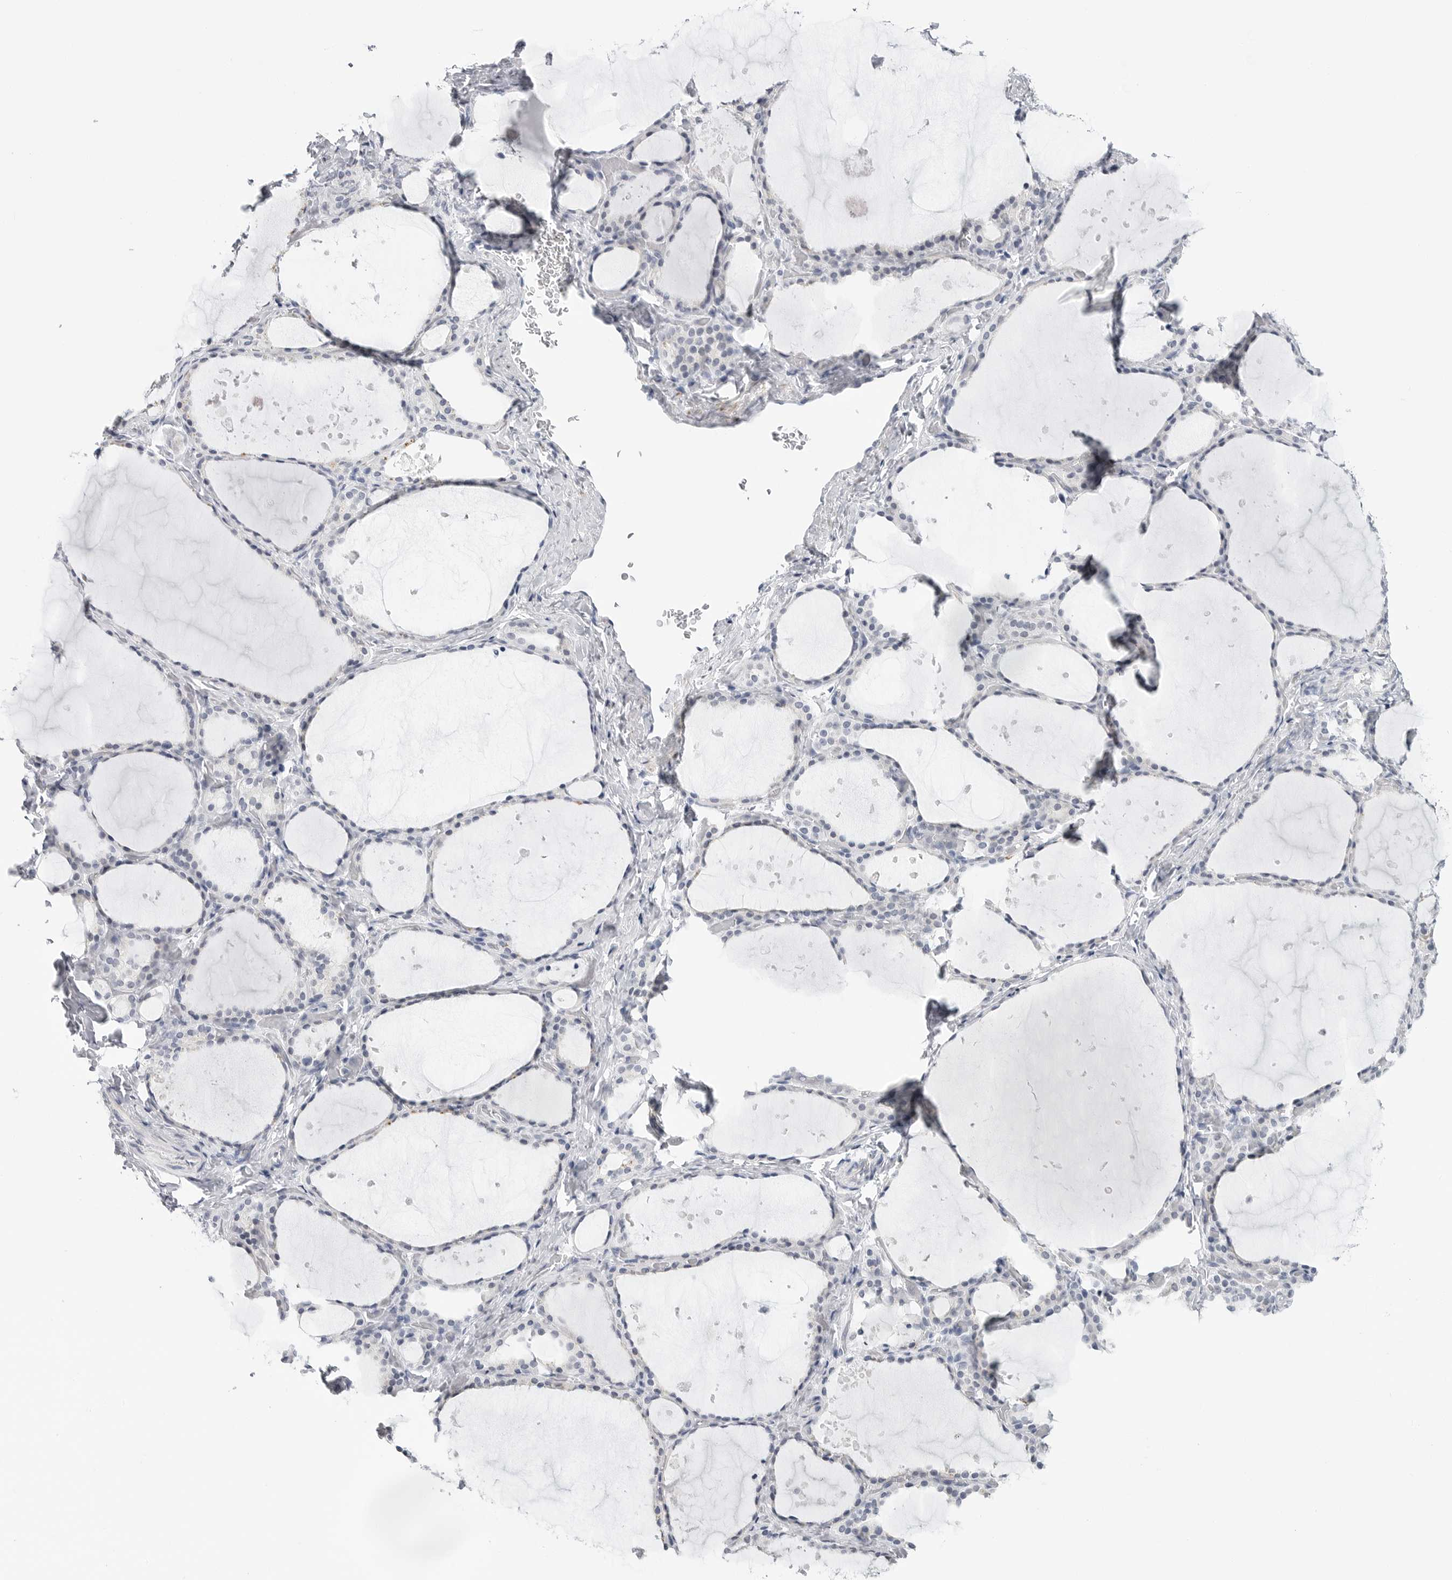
{"staining": {"intensity": "negative", "quantity": "none", "location": "none"}, "tissue": "thyroid gland", "cell_type": "Glandular cells", "image_type": "normal", "snomed": [{"axis": "morphology", "description": "Normal tissue, NOS"}, {"axis": "topography", "description": "Thyroid gland"}], "caption": "A histopathology image of human thyroid gland is negative for staining in glandular cells. The staining was performed using DAB (3,3'-diaminobenzidine) to visualize the protein expression in brown, while the nuclei were stained in blue with hematoxylin (Magnification: 20x).", "gene": "HSPB7", "patient": {"sex": "female", "age": 44}}